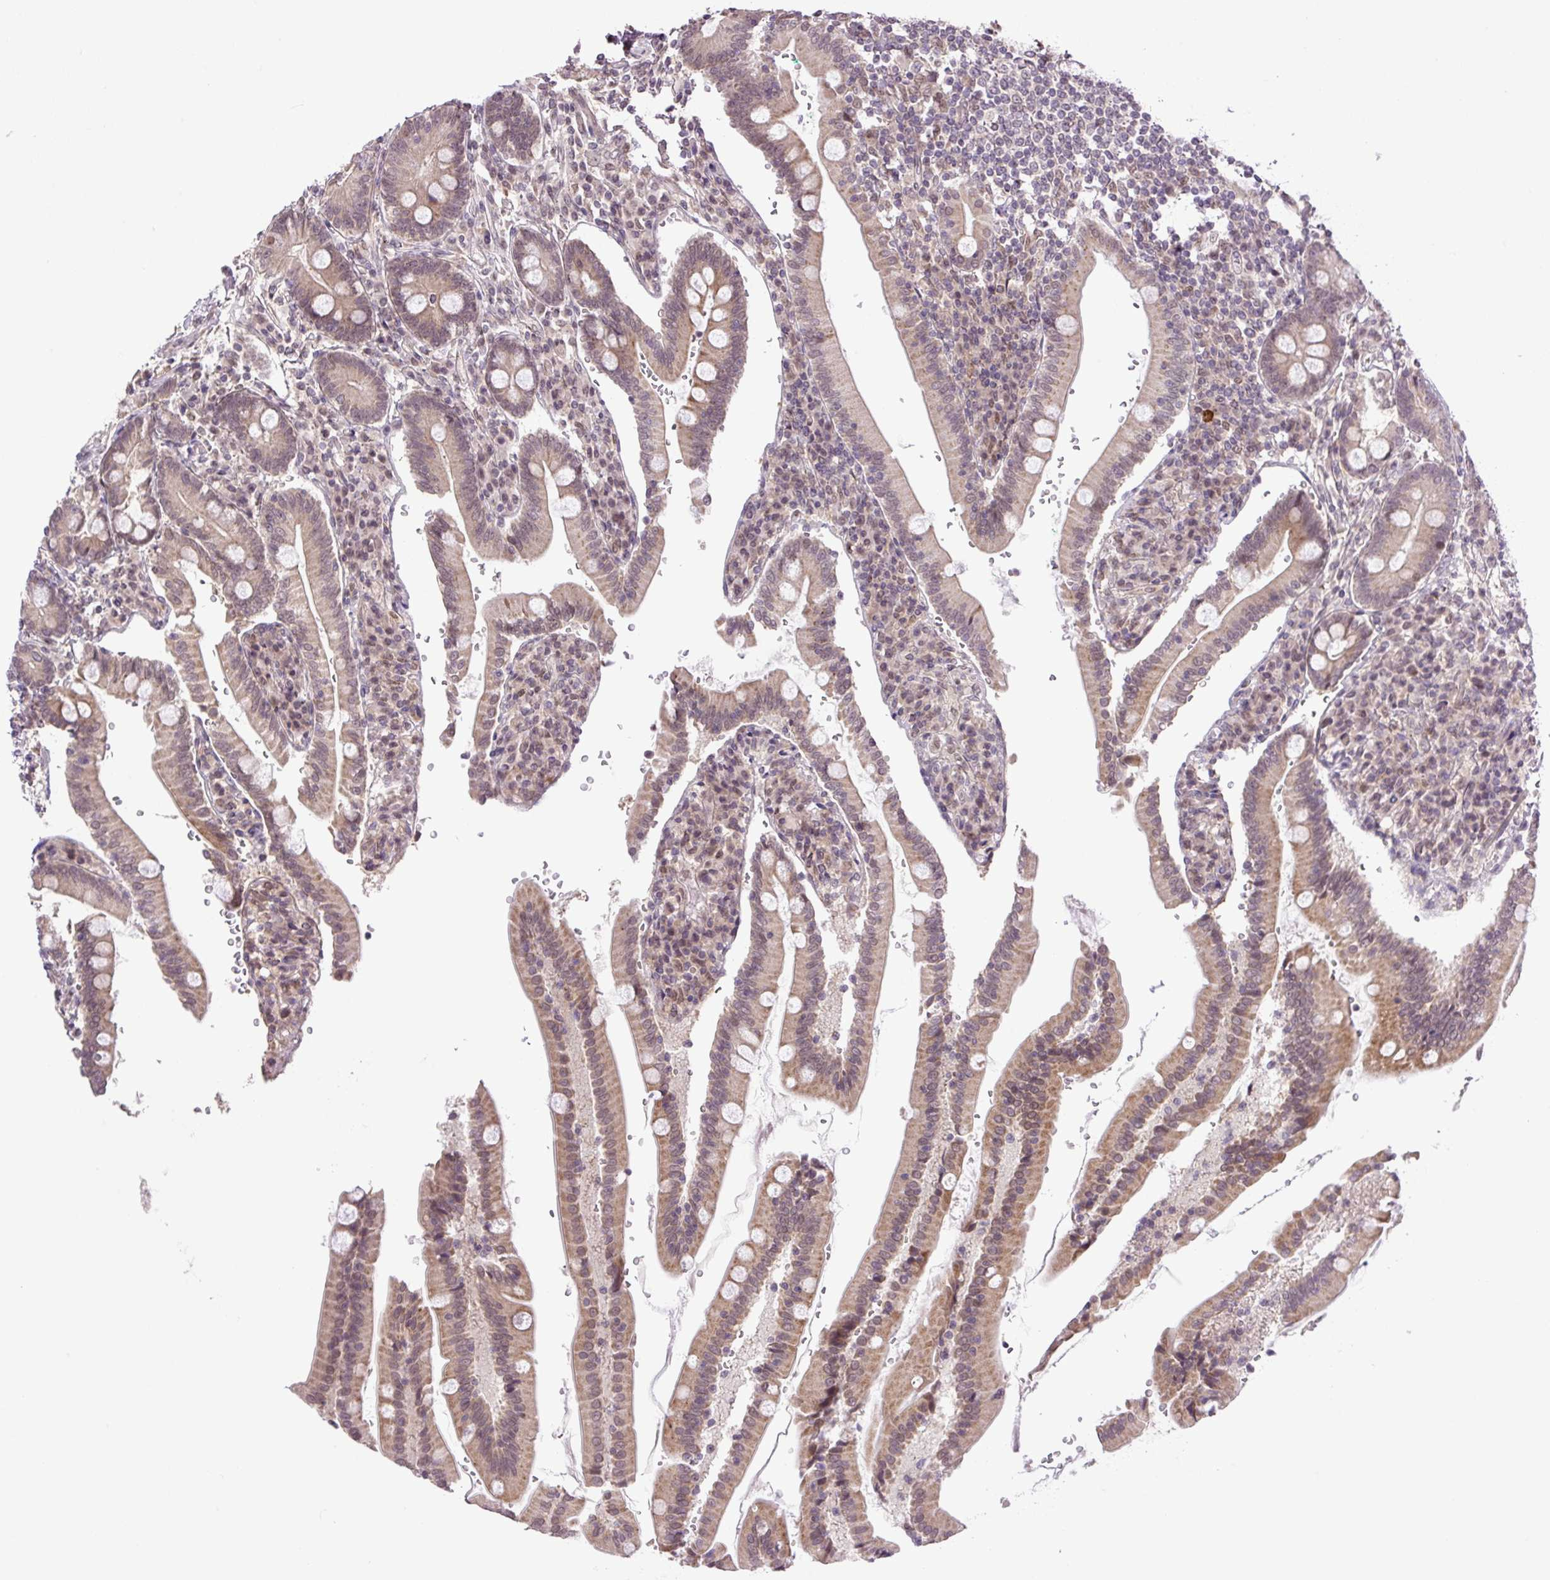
{"staining": {"intensity": "moderate", "quantity": ">75%", "location": "cytoplasmic/membranous,nuclear"}, "tissue": "duodenum", "cell_type": "Glandular cells", "image_type": "normal", "snomed": [{"axis": "morphology", "description": "Normal tissue, NOS"}, {"axis": "topography", "description": "Duodenum"}], "caption": "Immunohistochemical staining of unremarkable duodenum displays moderate cytoplasmic/membranous,nuclear protein staining in about >75% of glandular cells.", "gene": "KPNA1", "patient": {"sex": "female", "age": 67}}